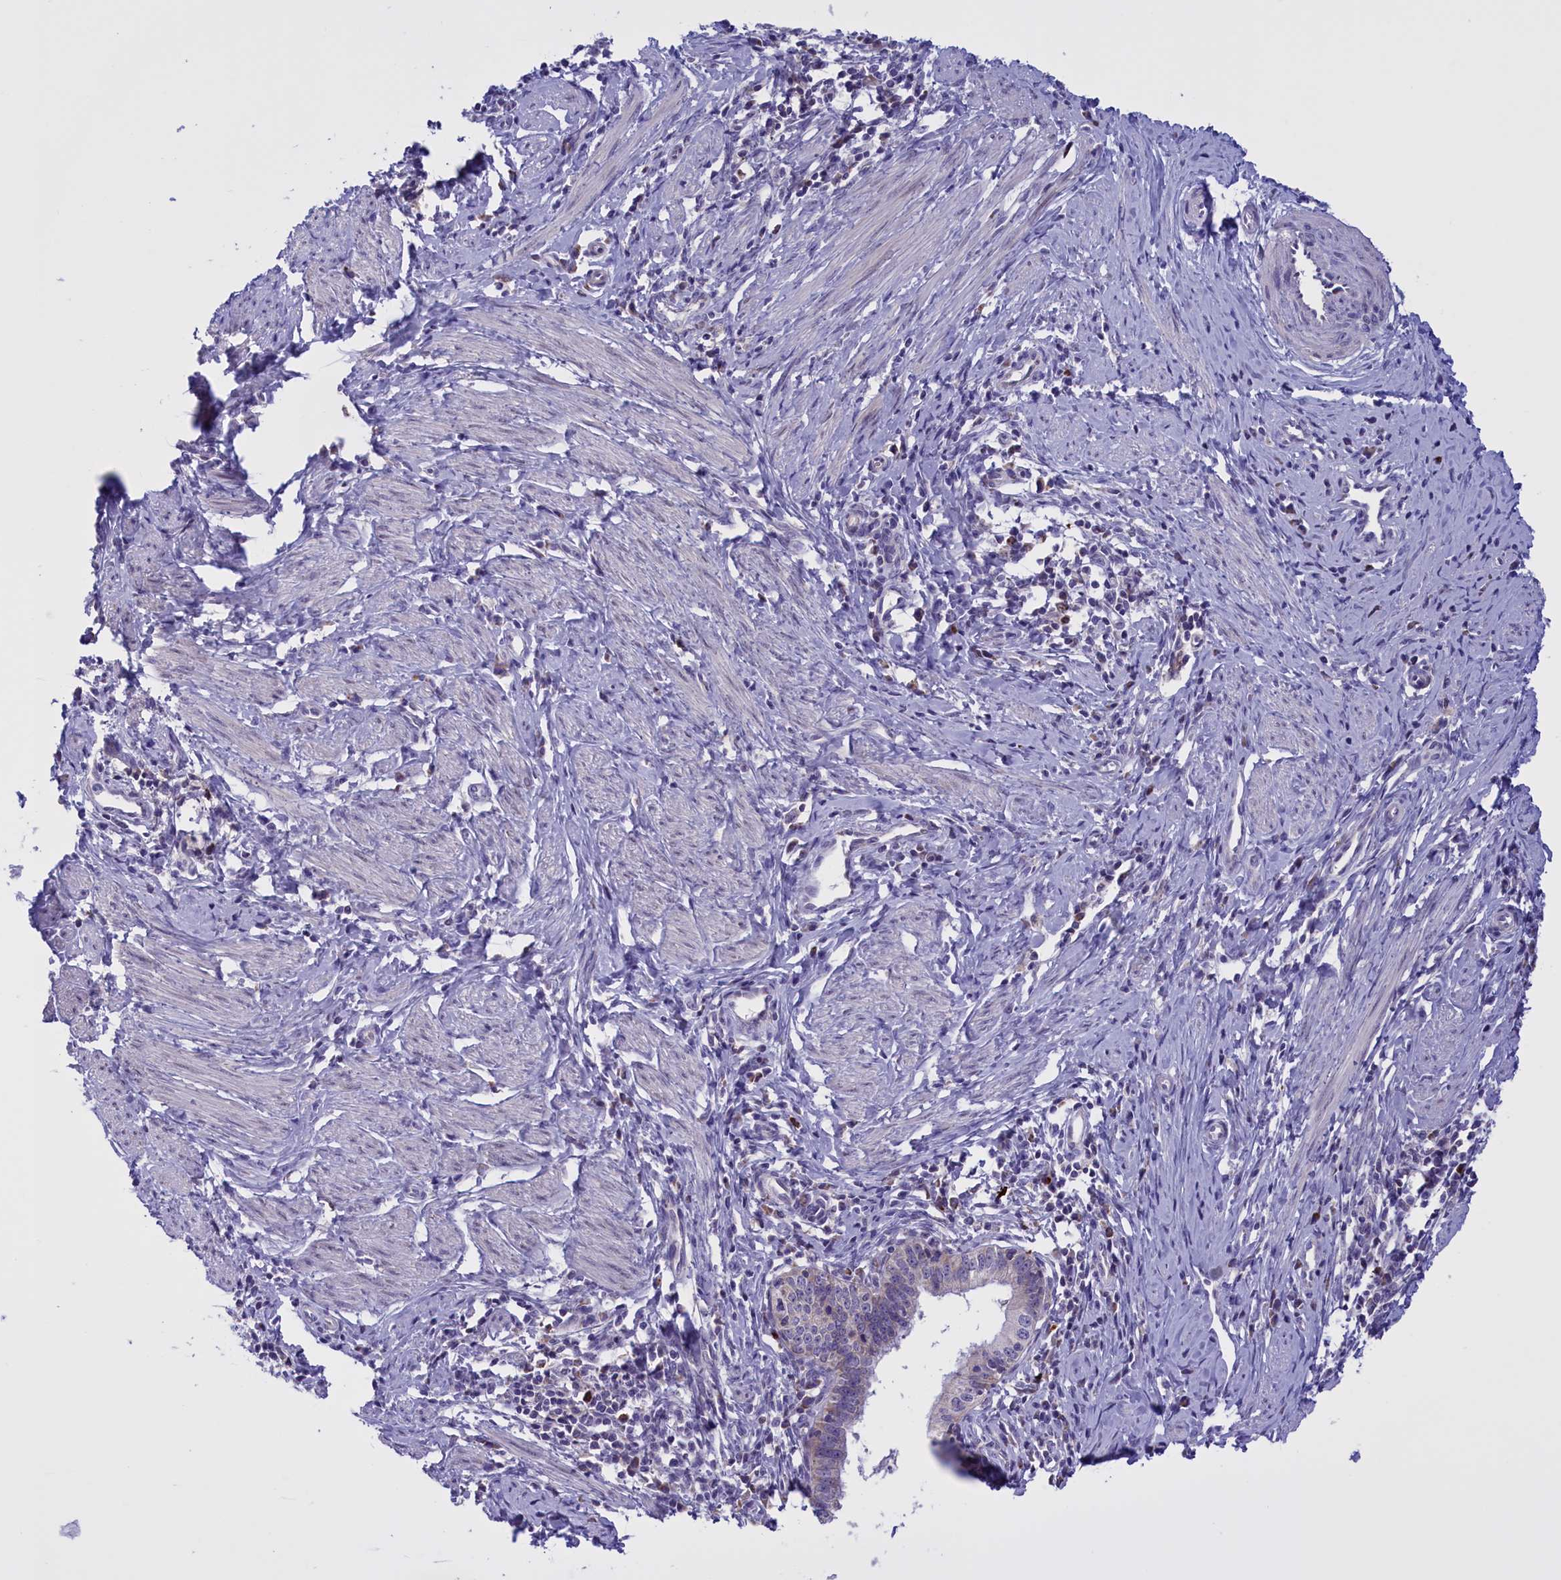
{"staining": {"intensity": "negative", "quantity": "none", "location": "none"}, "tissue": "cervical cancer", "cell_type": "Tumor cells", "image_type": "cancer", "snomed": [{"axis": "morphology", "description": "Adenocarcinoma, NOS"}, {"axis": "topography", "description": "Cervix"}], "caption": "An immunohistochemistry histopathology image of cervical cancer is shown. There is no staining in tumor cells of cervical cancer.", "gene": "FAM149B1", "patient": {"sex": "female", "age": 36}}